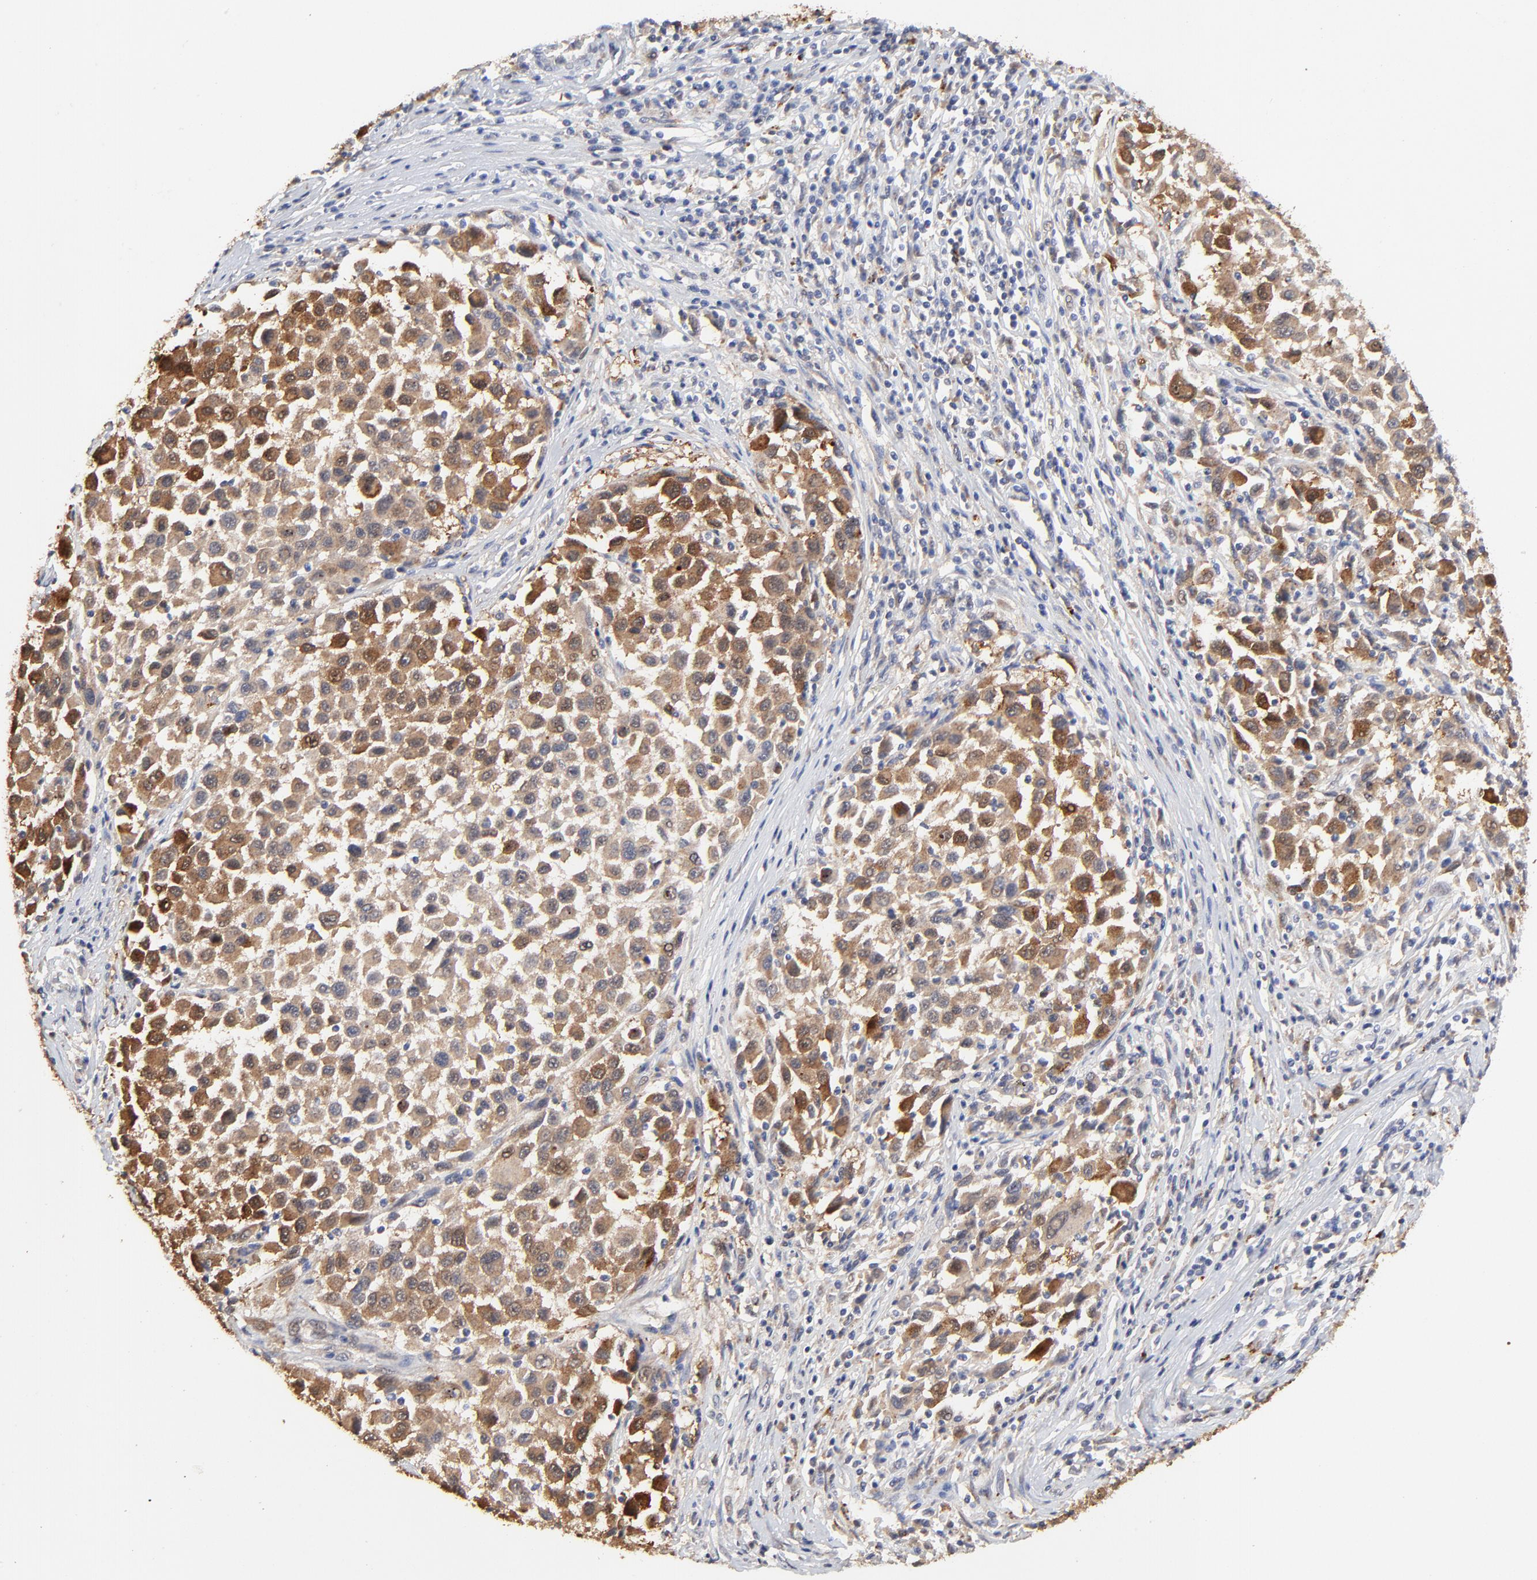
{"staining": {"intensity": "moderate", "quantity": "25%-75%", "location": "cytoplasmic/membranous"}, "tissue": "melanoma", "cell_type": "Tumor cells", "image_type": "cancer", "snomed": [{"axis": "morphology", "description": "Malignant melanoma, Metastatic site"}, {"axis": "topography", "description": "Lymph node"}], "caption": "Melanoma was stained to show a protein in brown. There is medium levels of moderate cytoplasmic/membranous expression in approximately 25%-75% of tumor cells.", "gene": "LGALS3", "patient": {"sex": "male", "age": 61}}